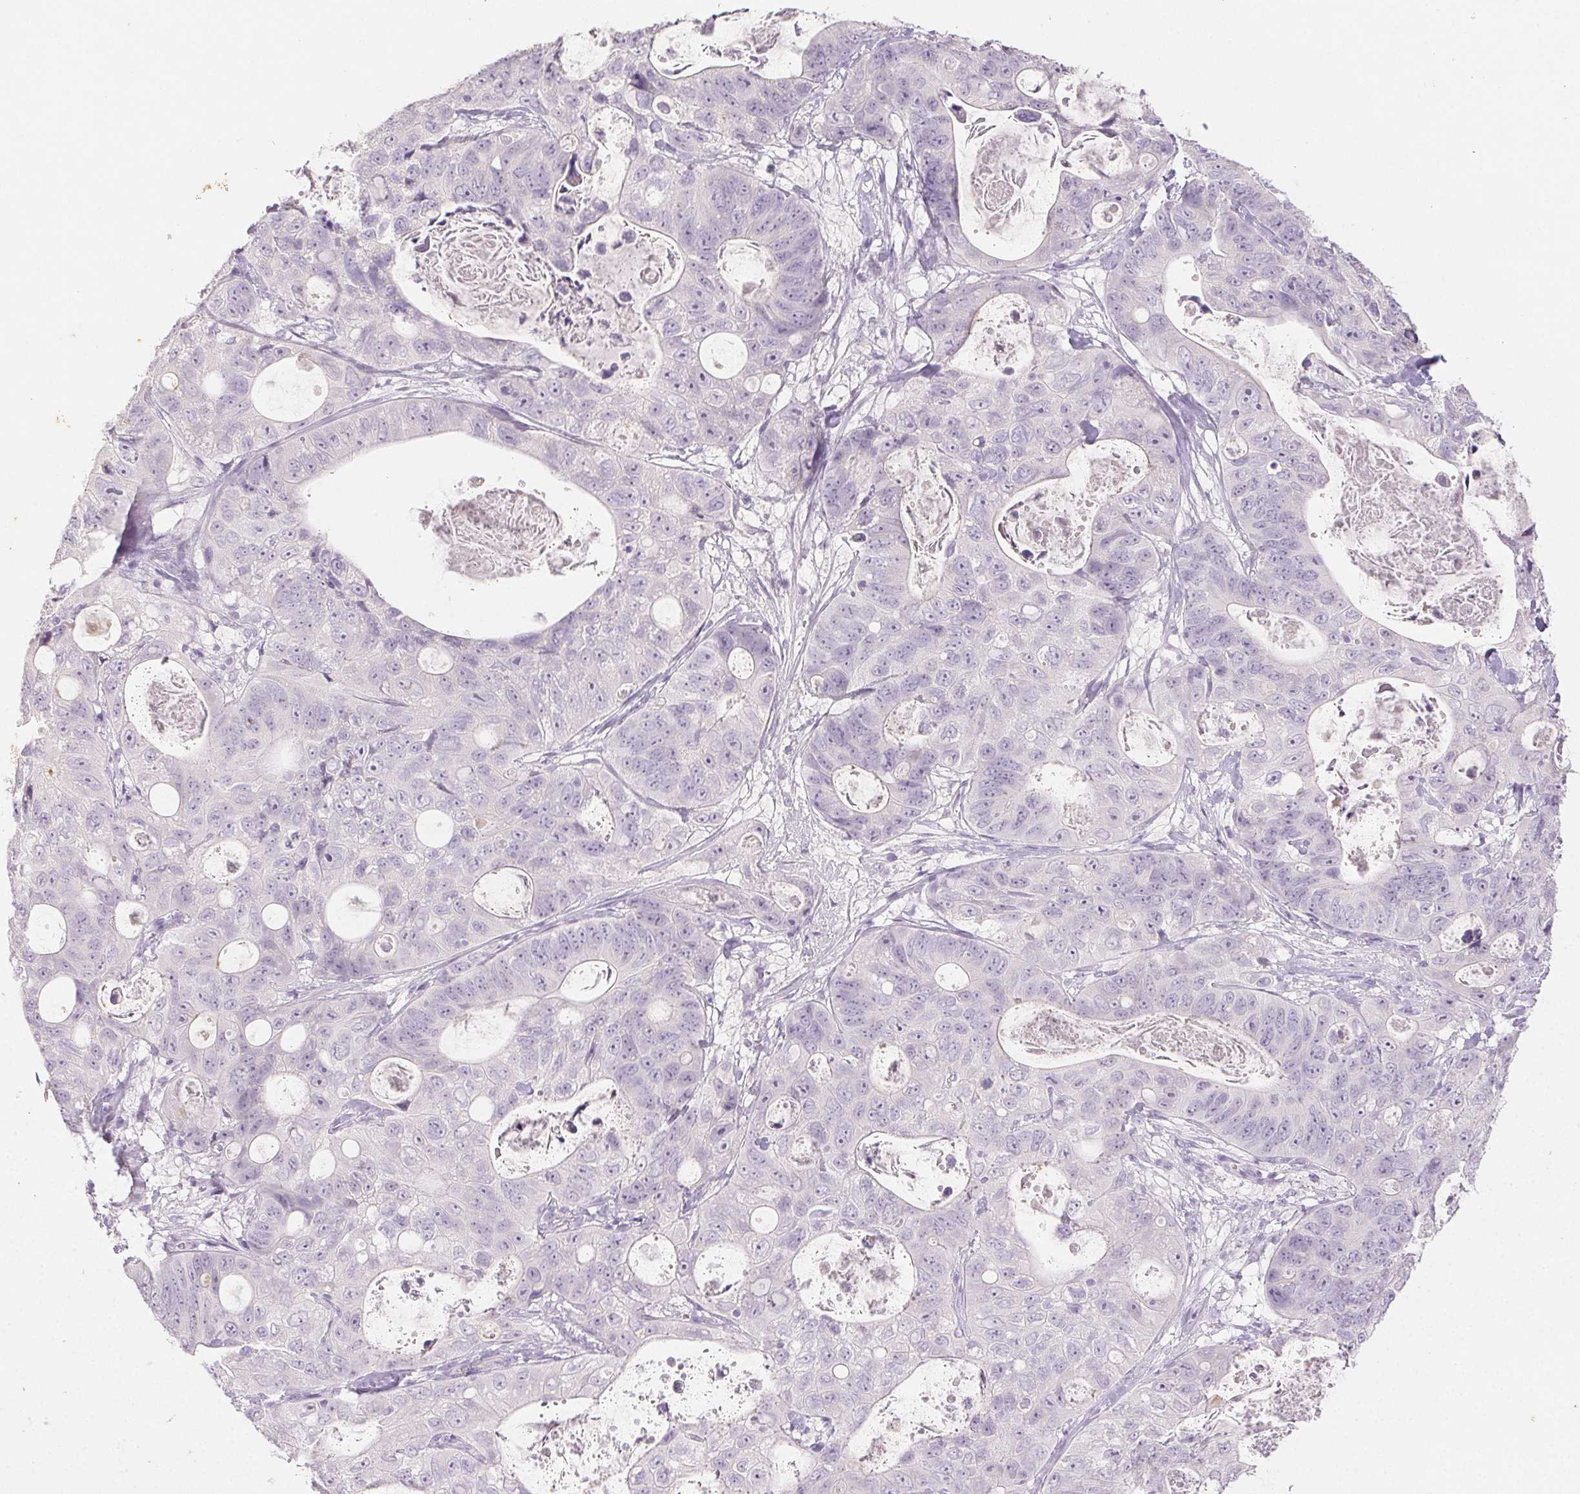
{"staining": {"intensity": "negative", "quantity": "none", "location": "none"}, "tissue": "stomach cancer", "cell_type": "Tumor cells", "image_type": "cancer", "snomed": [{"axis": "morphology", "description": "Normal tissue, NOS"}, {"axis": "morphology", "description": "Adenocarcinoma, NOS"}, {"axis": "topography", "description": "Stomach"}], "caption": "The image reveals no significant staining in tumor cells of stomach cancer.", "gene": "PI3", "patient": {"sex": "female", "age": 89}}